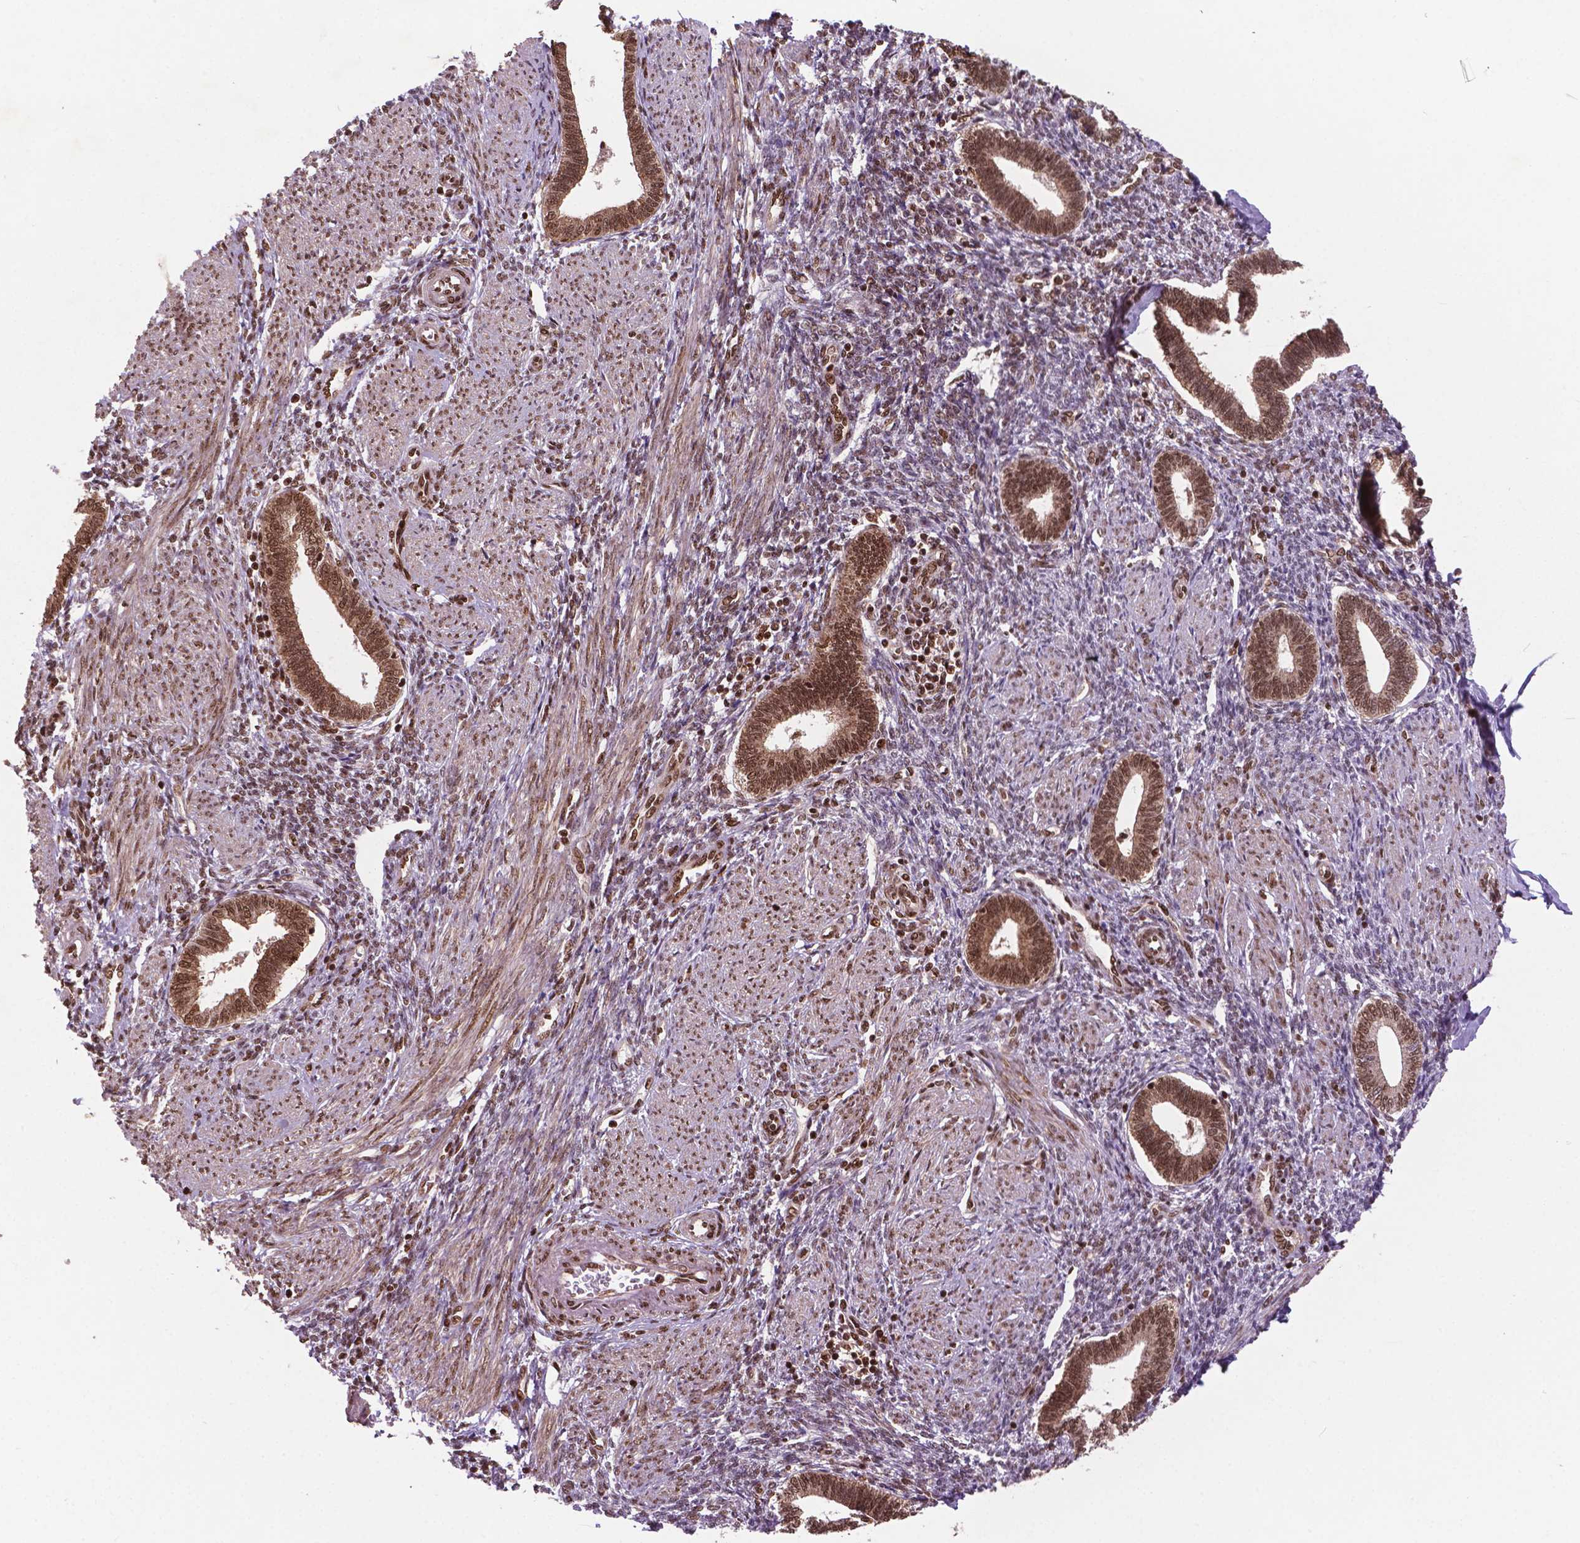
{"staining": {"intensity": "strong", "quantity": ">75%", "location": "nuclear"}, "tissue": "endometrium", "cell_type": "Cells in endometrial stroma", "image_type": "normal", "snomed": [{"axis": "morphology", "description": "Normal tissue, NOS"}, {"axis": "topography", "description": "Endometrium"}], "caption": "Human endometrium stained for a protein (brown) demonstrates strong nuclear positive staining in about >75% of cells in endometrial stroma.", "gene": "SIRT6", "patient": {"sex": "female", "age": 42}}